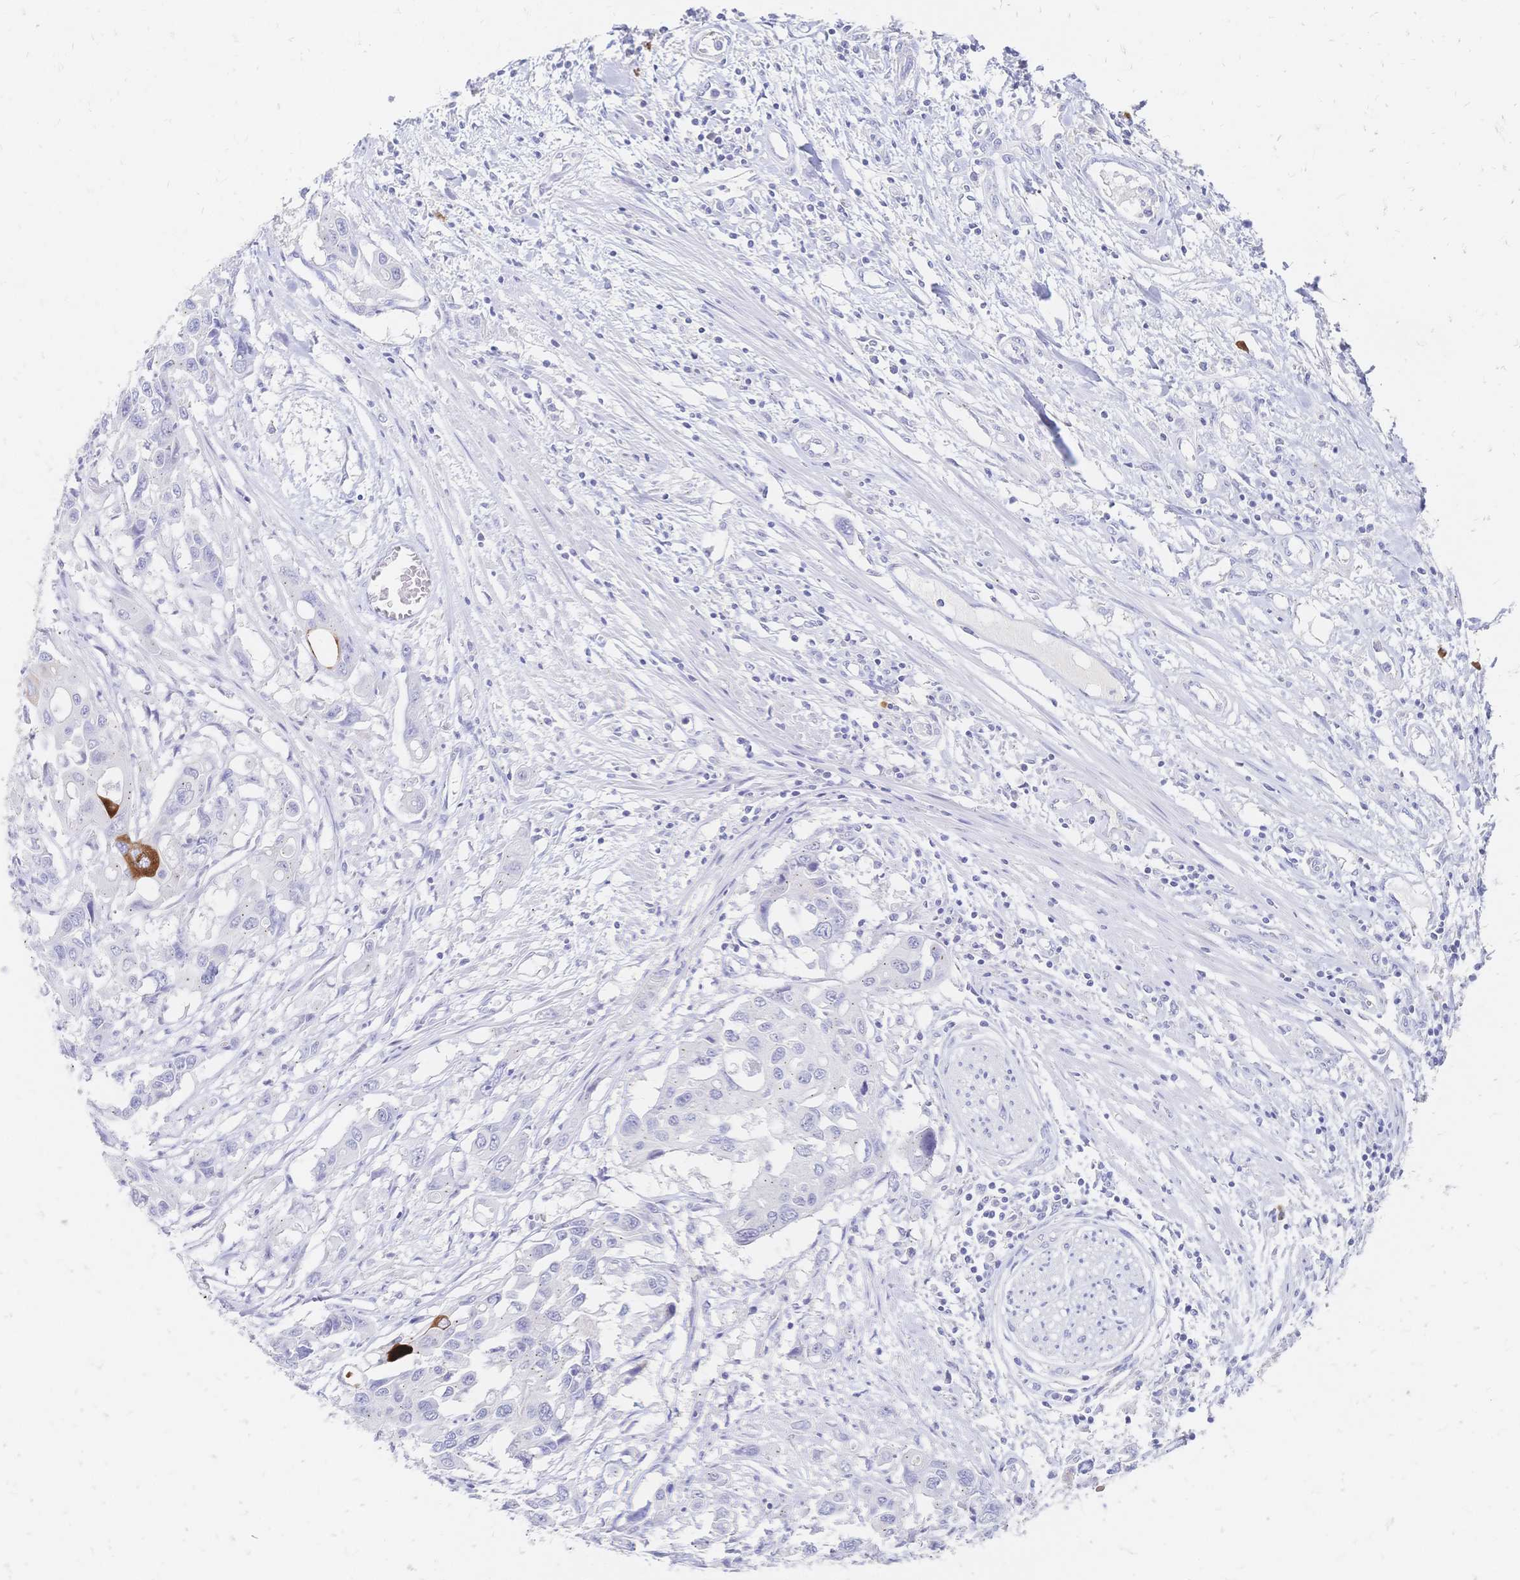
{"staining": {"intensity": "negative", "quantity": "none", "location": "none"}, "tissue": "colorectal cancer", "cell_type": "Tumor cells", "image_type": "cancer", "snomed": [{"axis": "morphology", "description": "Adenocarcinoma, NOS"}, {"axis": "topography", "description": "Colon"}], "caption": "Immunohistochemistry histopathology image of neoplastic tissue: human colorectal cancer stained with DAB (3,3'-diaminobenzidine) exhibits no significant protein staining in tumor cells.", "gene": "PSORS1C2", "patient": {"sex": "male", "age": 77}}